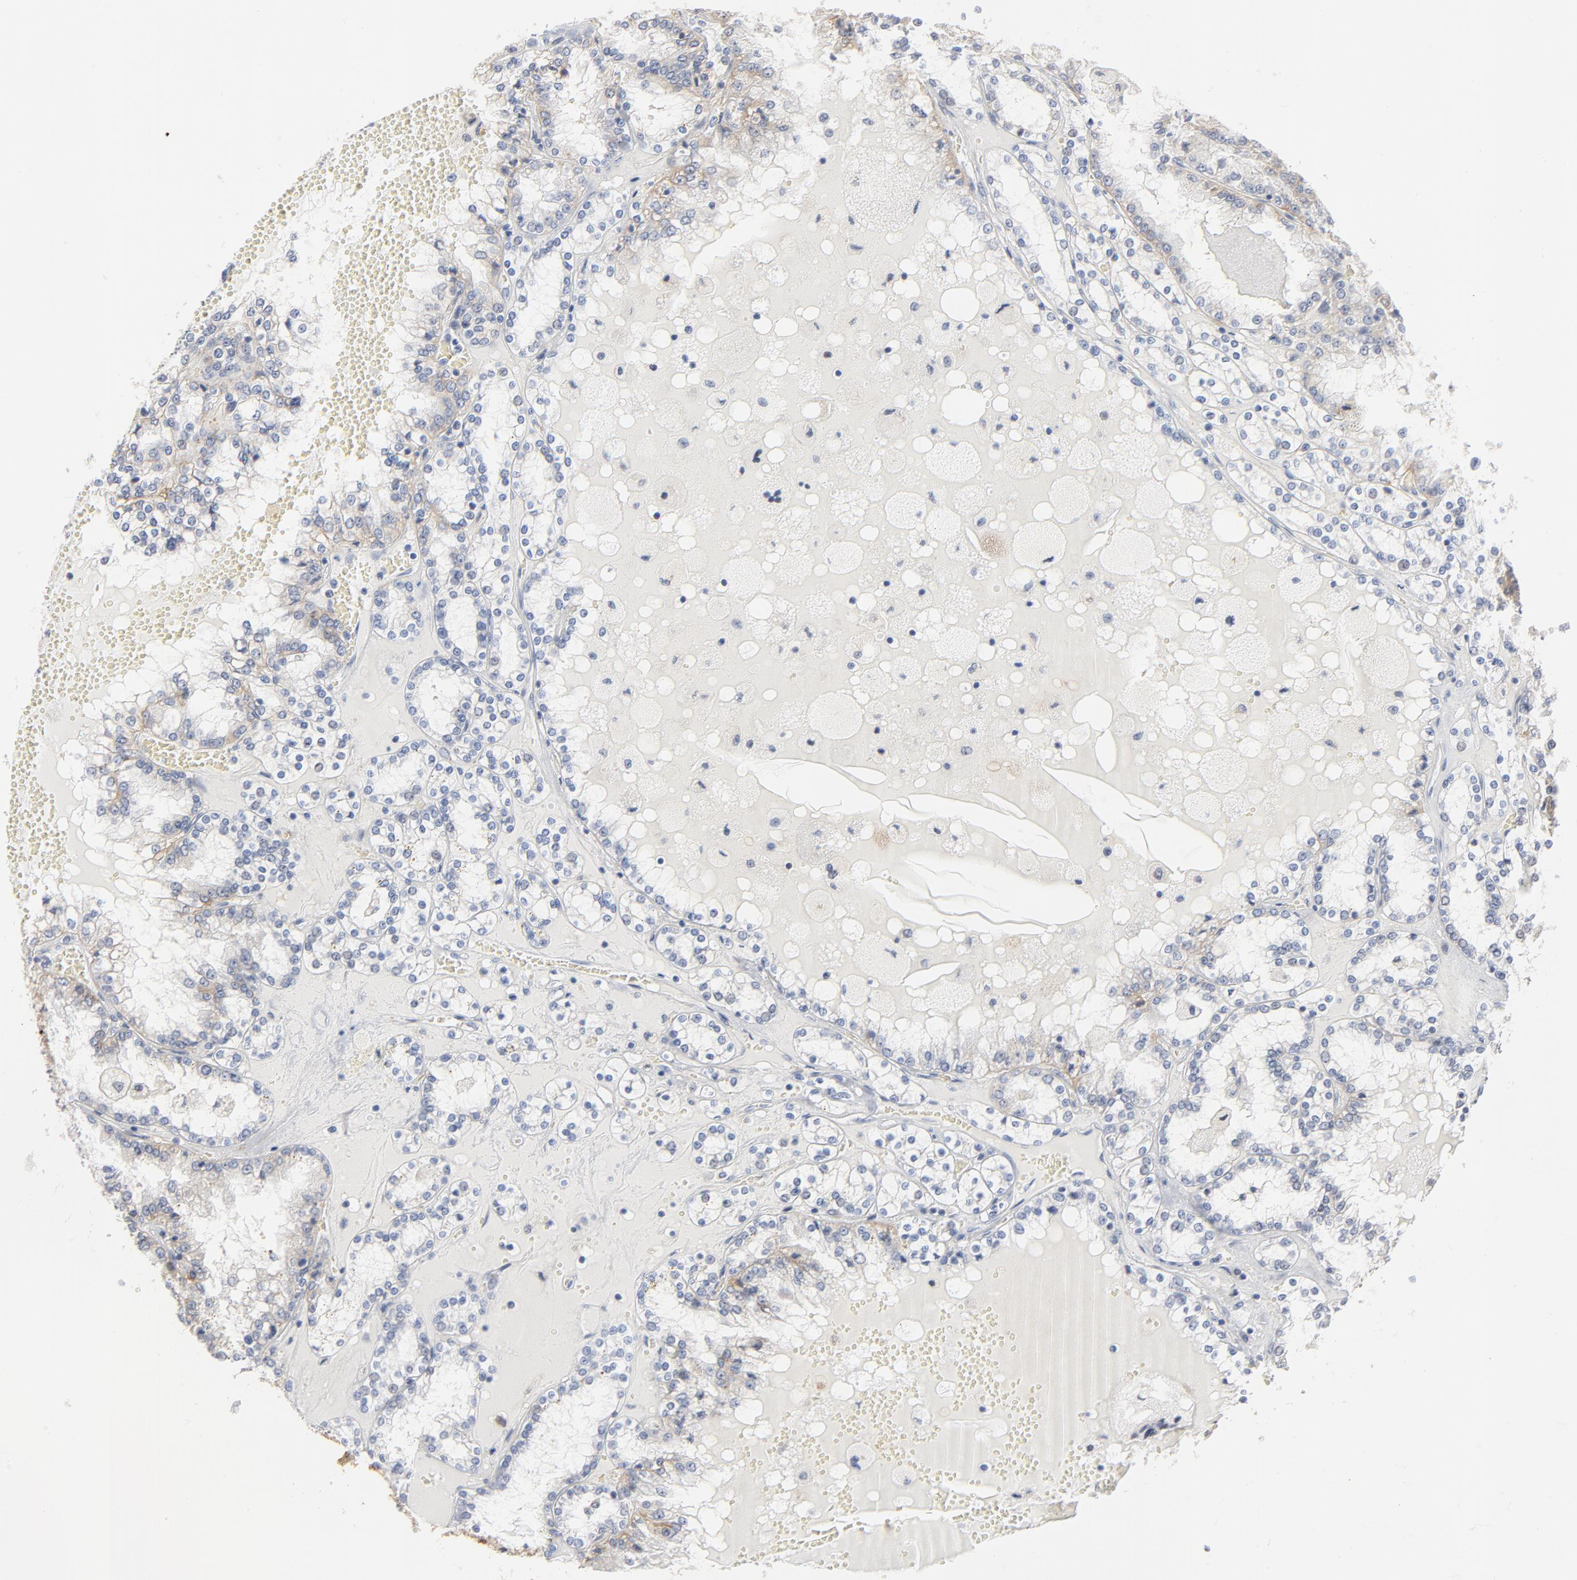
{"staining": {"intensity": "weak", "quantity": "25%-75%", "location": "cytoplasmic/membranous"}, "tissue": "renal cancer", "cell_type": "Tumor cells", "image_type": "cancer", "snomed": [{"axis": "morphology", "description": "Adenocarcinoma, NOS"}, {"axis": "topography", "description": "Kidney"}], "caption": "Approximately 25%-75% of tumor cells in renal adenocarcinoma display weak cytoplasmic/membranous protein expression as visualized by brown immunohistochemical staining.", "gene": "EPCAM", "patient": {"sex": "female", "age": 56}}